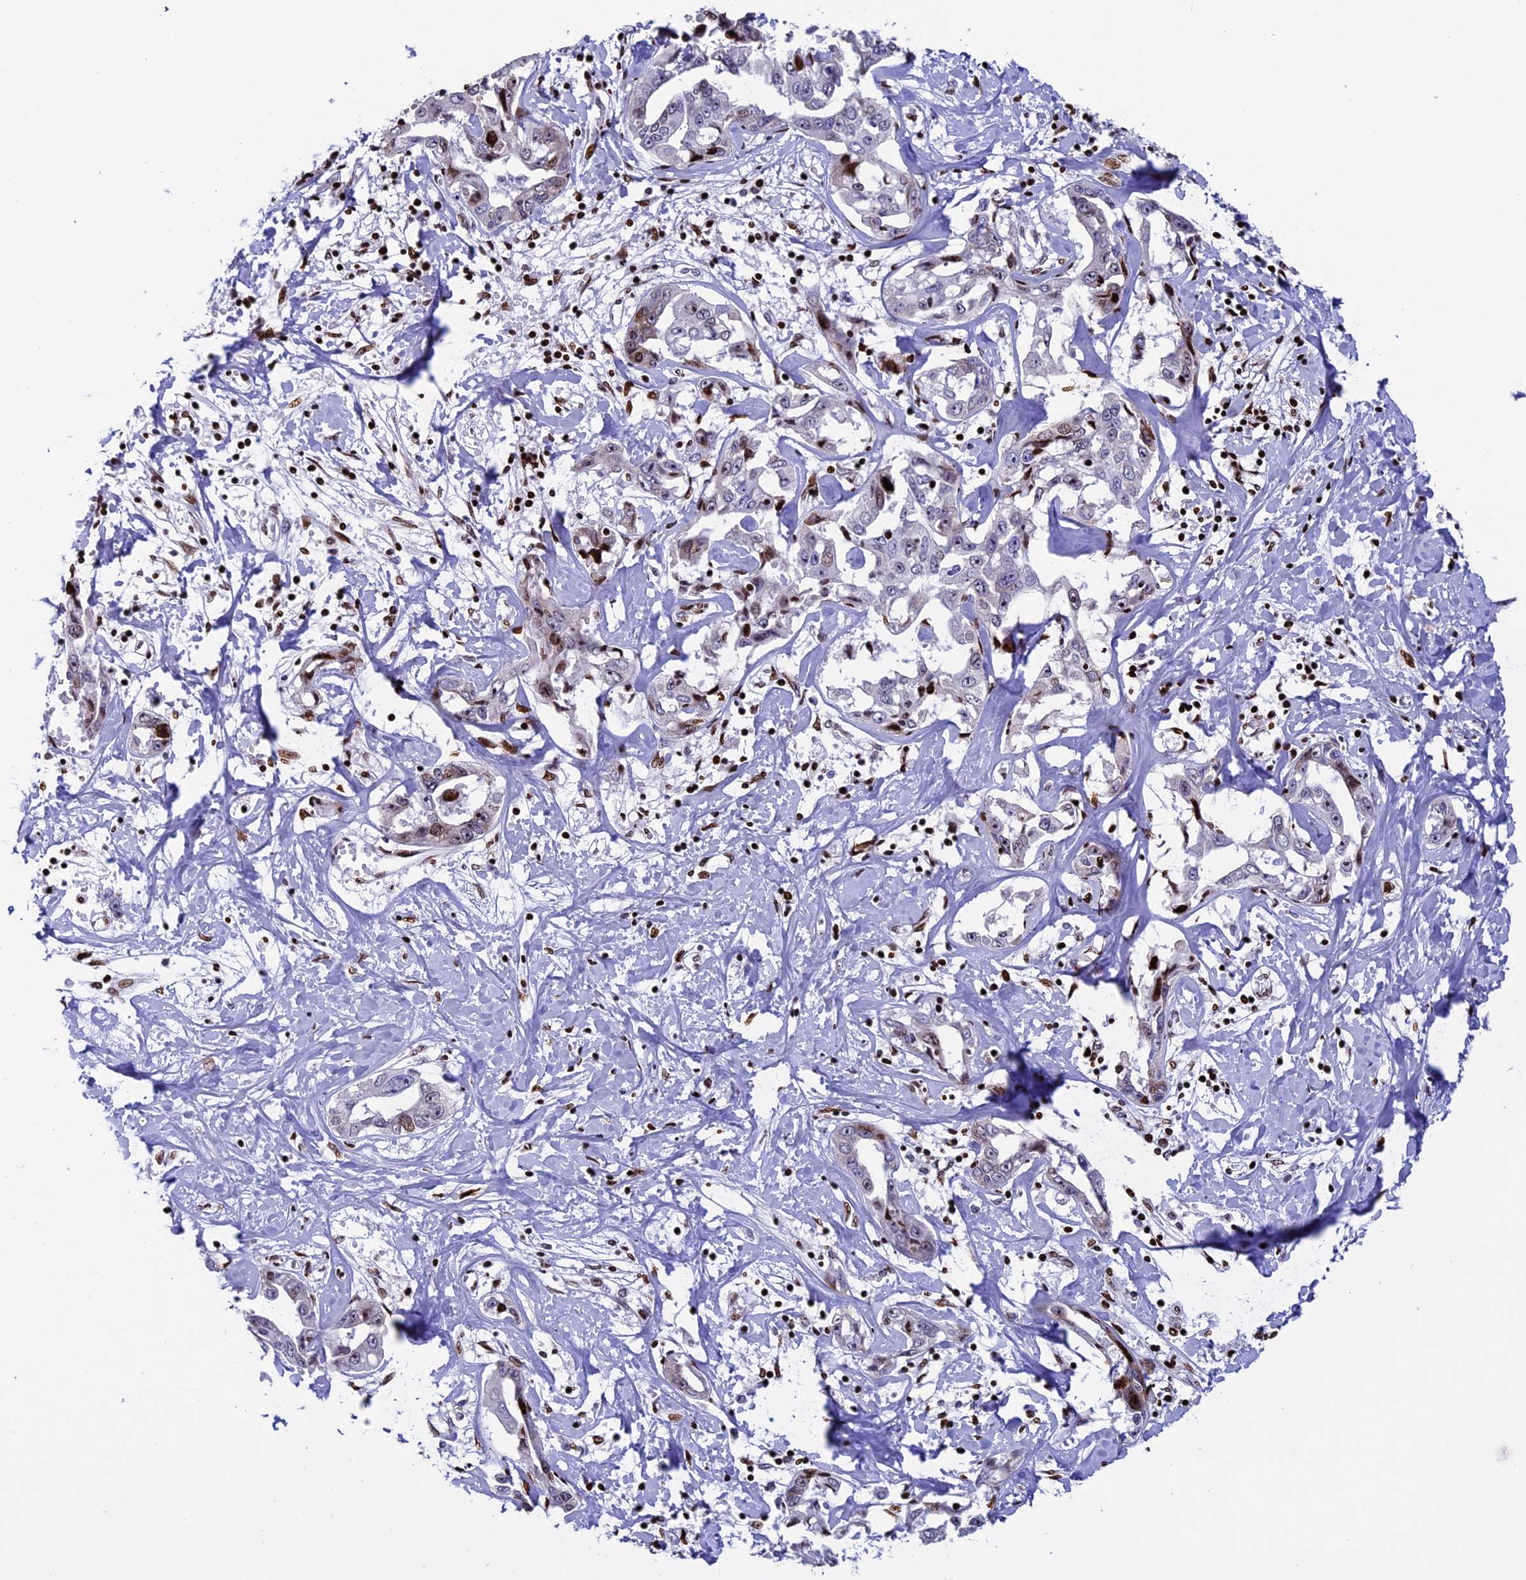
{"staining": {"intensity": "strong", "quantity": "<25%", "location": "nuclear"}, "tissue": "liver cancer", "cell_type": "Tumor cells", "image_type": "cancer", "snomed": [{"axis": "morphology", "description": "Cholangiocarcinoma"}, {"axis": "topography", "description": "Liver"}], "caption": "The micrograph displays staining of liver cholangiocarcinoma, revealing strong nuclear protein expression (brown color) within tumor cells.", "gene": "BTBD3", "patient": {"sex": "male", "age": 59}}